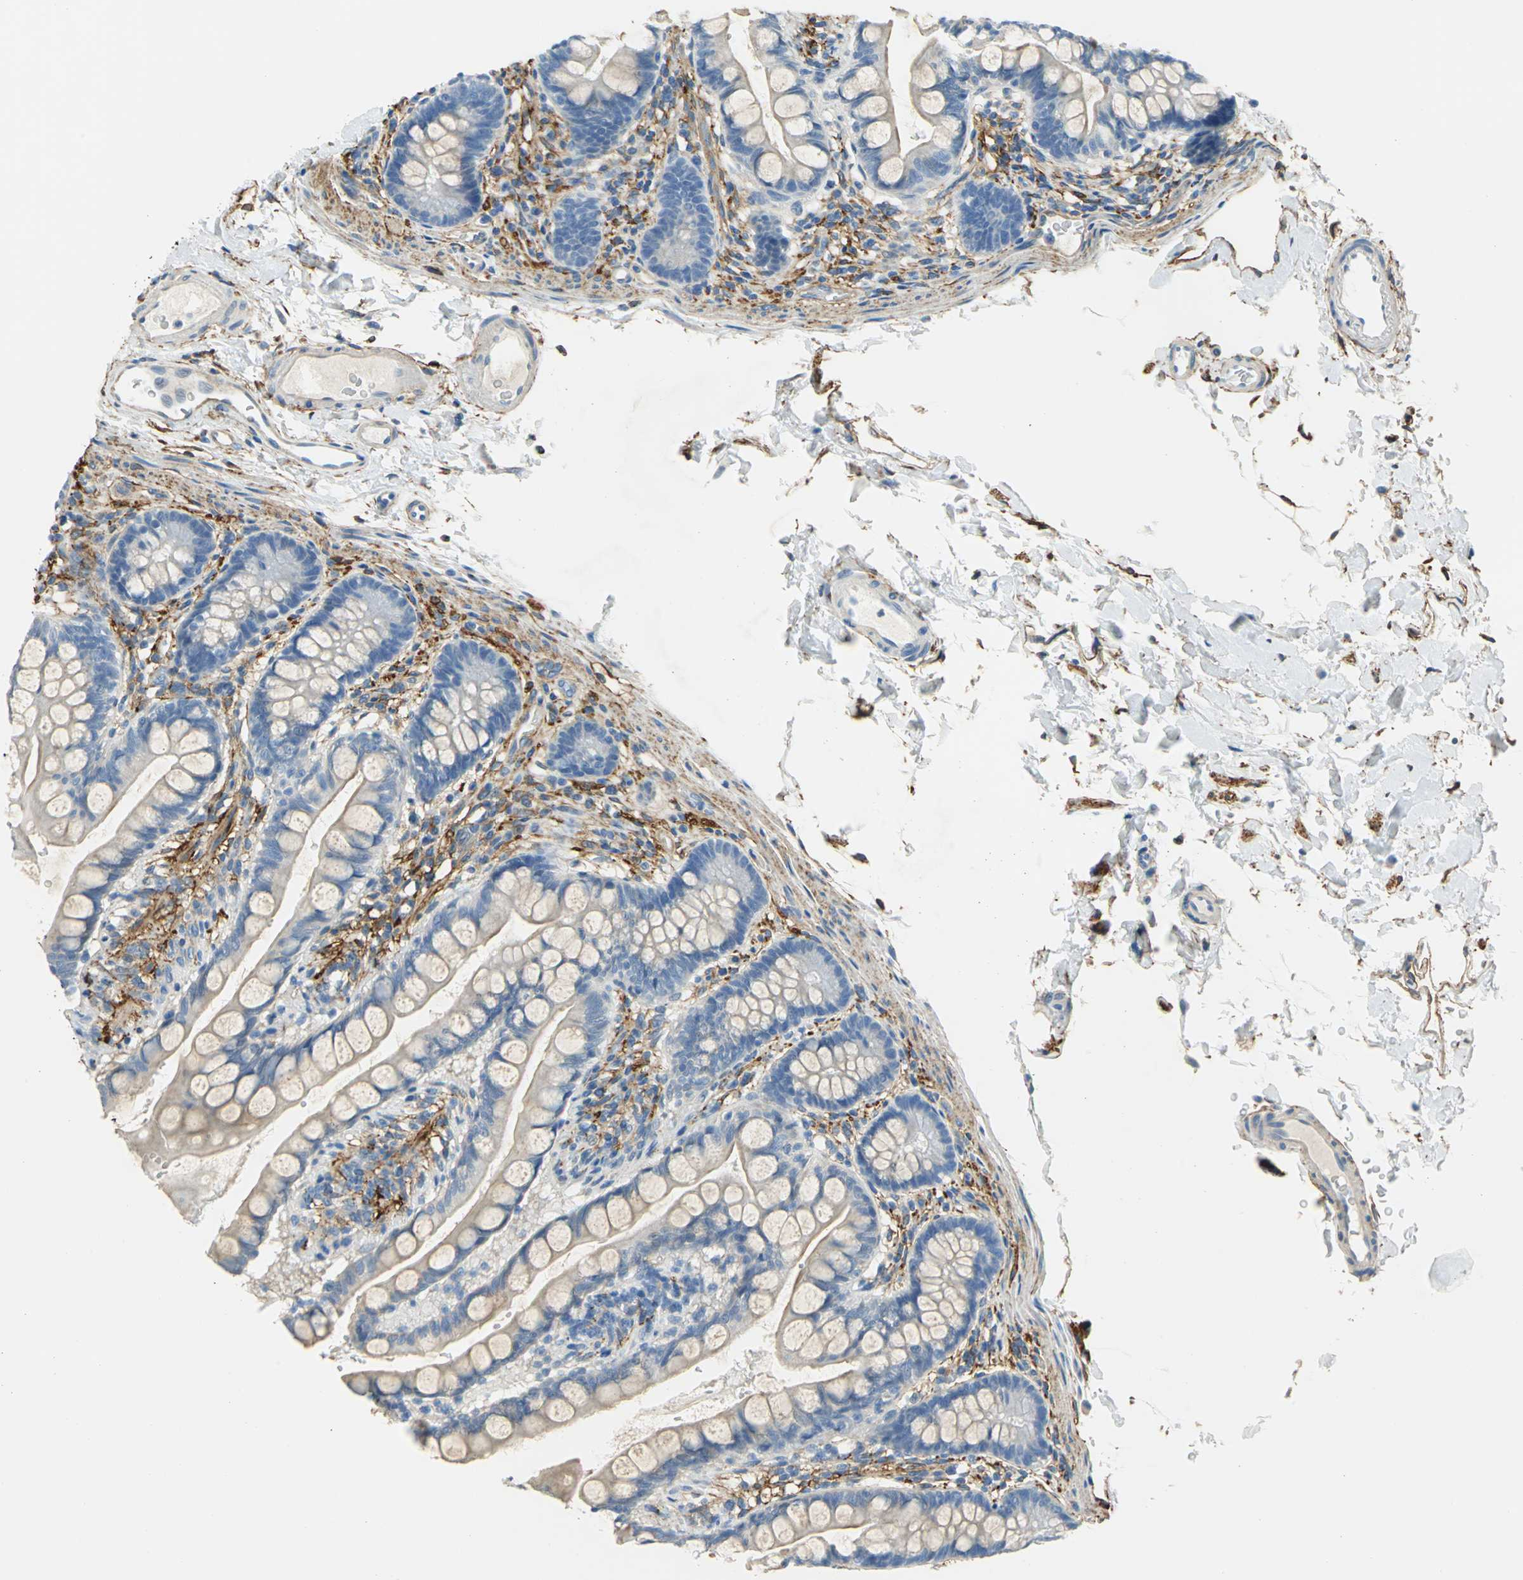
{"staining": {"intensity": "weak", "quantity": "<25%", "location": "cytoplasmic/membranous"}, "tissue": "small intestine", "cell_type": "Glandular cells", "image_type": "normal", "snomed": [{"axis": "morphology", "description": "Normal tissue, NOS"}, {"axis": "topography", "description": "Small intestine"}], "caption": "There is no significant staining in glandular cells of small intestine. (Immunohistochemistry (ihc), brightfield microscopy, high magnification).", "gene": "AKAP12", "patient": {"sex": "female", "age": 58}}